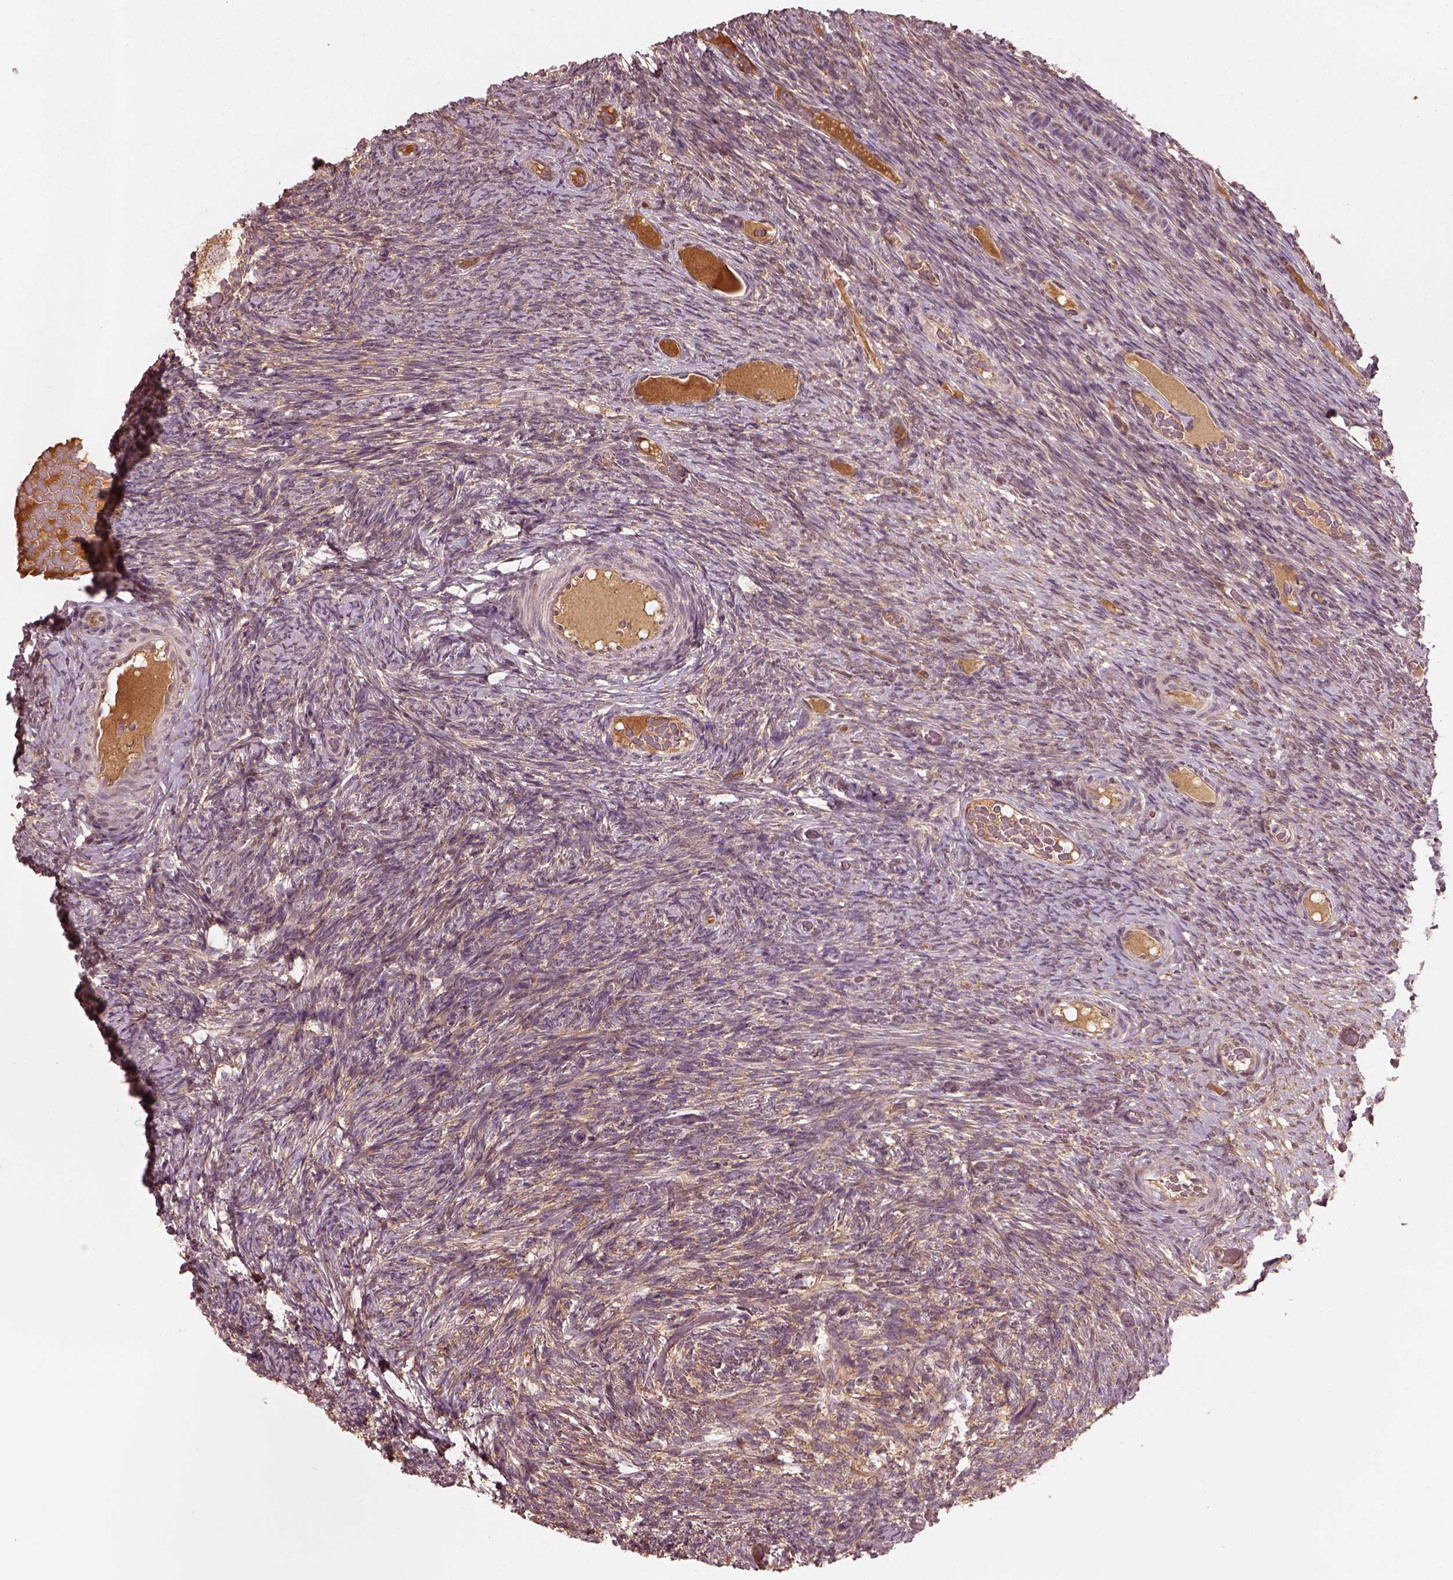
{"staining": {"intensity": "weak", "quantity": "25%-75%", "location": "cytoplasmic/membranous"}, "tissue": "ovary", "cell_type": "Ovarian stroma cells", "image_type": "normal", "snomed": [{"axis": "morphology", "description": "Normal tissue, NOS"}, {"axis": "topography", "description": "Ovary"}], "caption": "IHC histopathology image of unremarkable ovary: human ovary stained using immunohistochemistry exhibits low levels of weak protein expression localized specifically in the cytoplasmic/membranous of ovarian stroma cells, appearing as a cytoplasmic/membranous brown color.", "gene": "RPS5", "patient": {"sex": "female", "age": 34}}